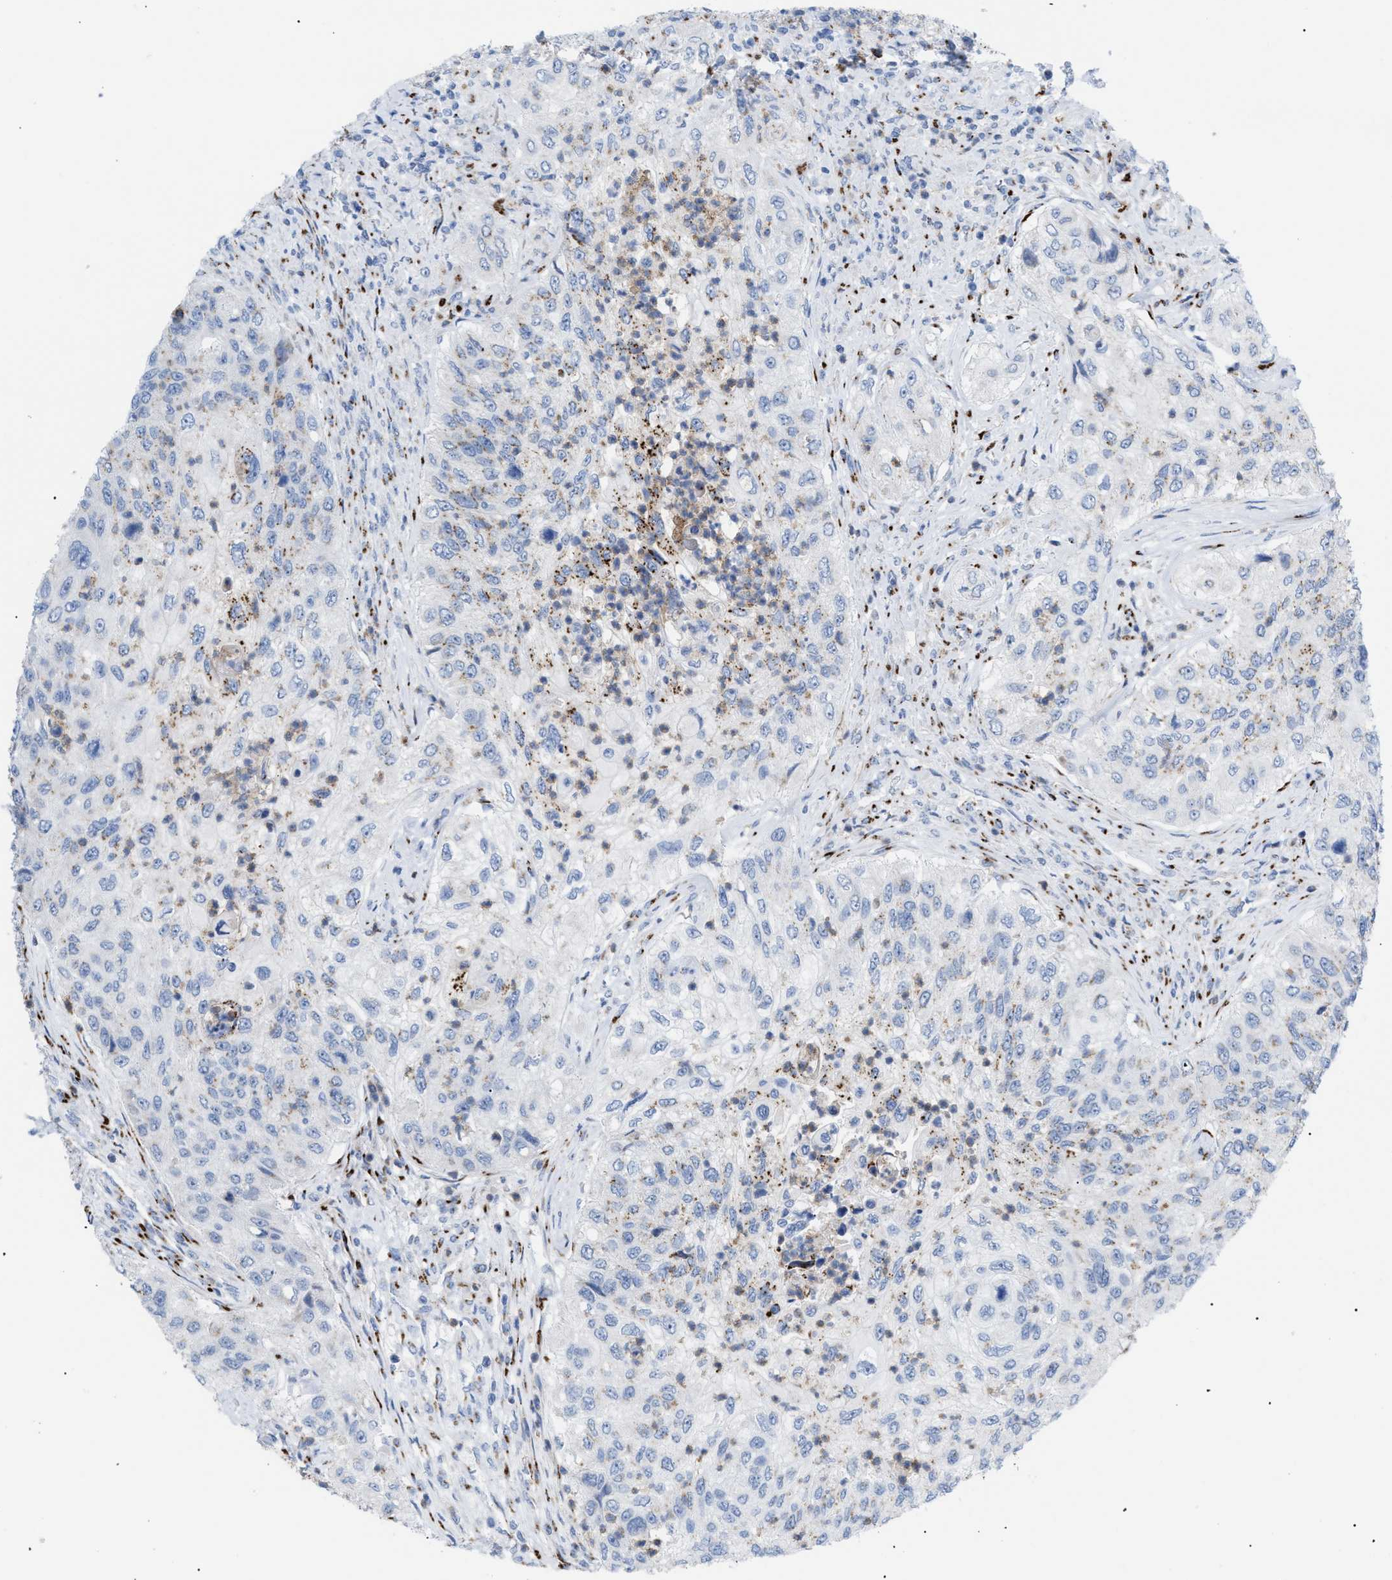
{"staining": {"intensity": "moderate", "quantity": "<25%", "location": "cytoplasmic/membranous"}, "tissue": "urothelial cancer", "cell_type": "Tumor cells", "image_type": "cancer", "snomed": [{"axis": "morphology", "description": "Urothelial carcinoma, High grade"}, {"axis": "topography", "description": "Urinary bladder"}], "caption": "Human high-grade urothelial carcinoma stained with a protein marker exhibits moderate staining in tumor cells.", "gene": "TMEM17", "patient": {"sex": "female", "age": 60}}